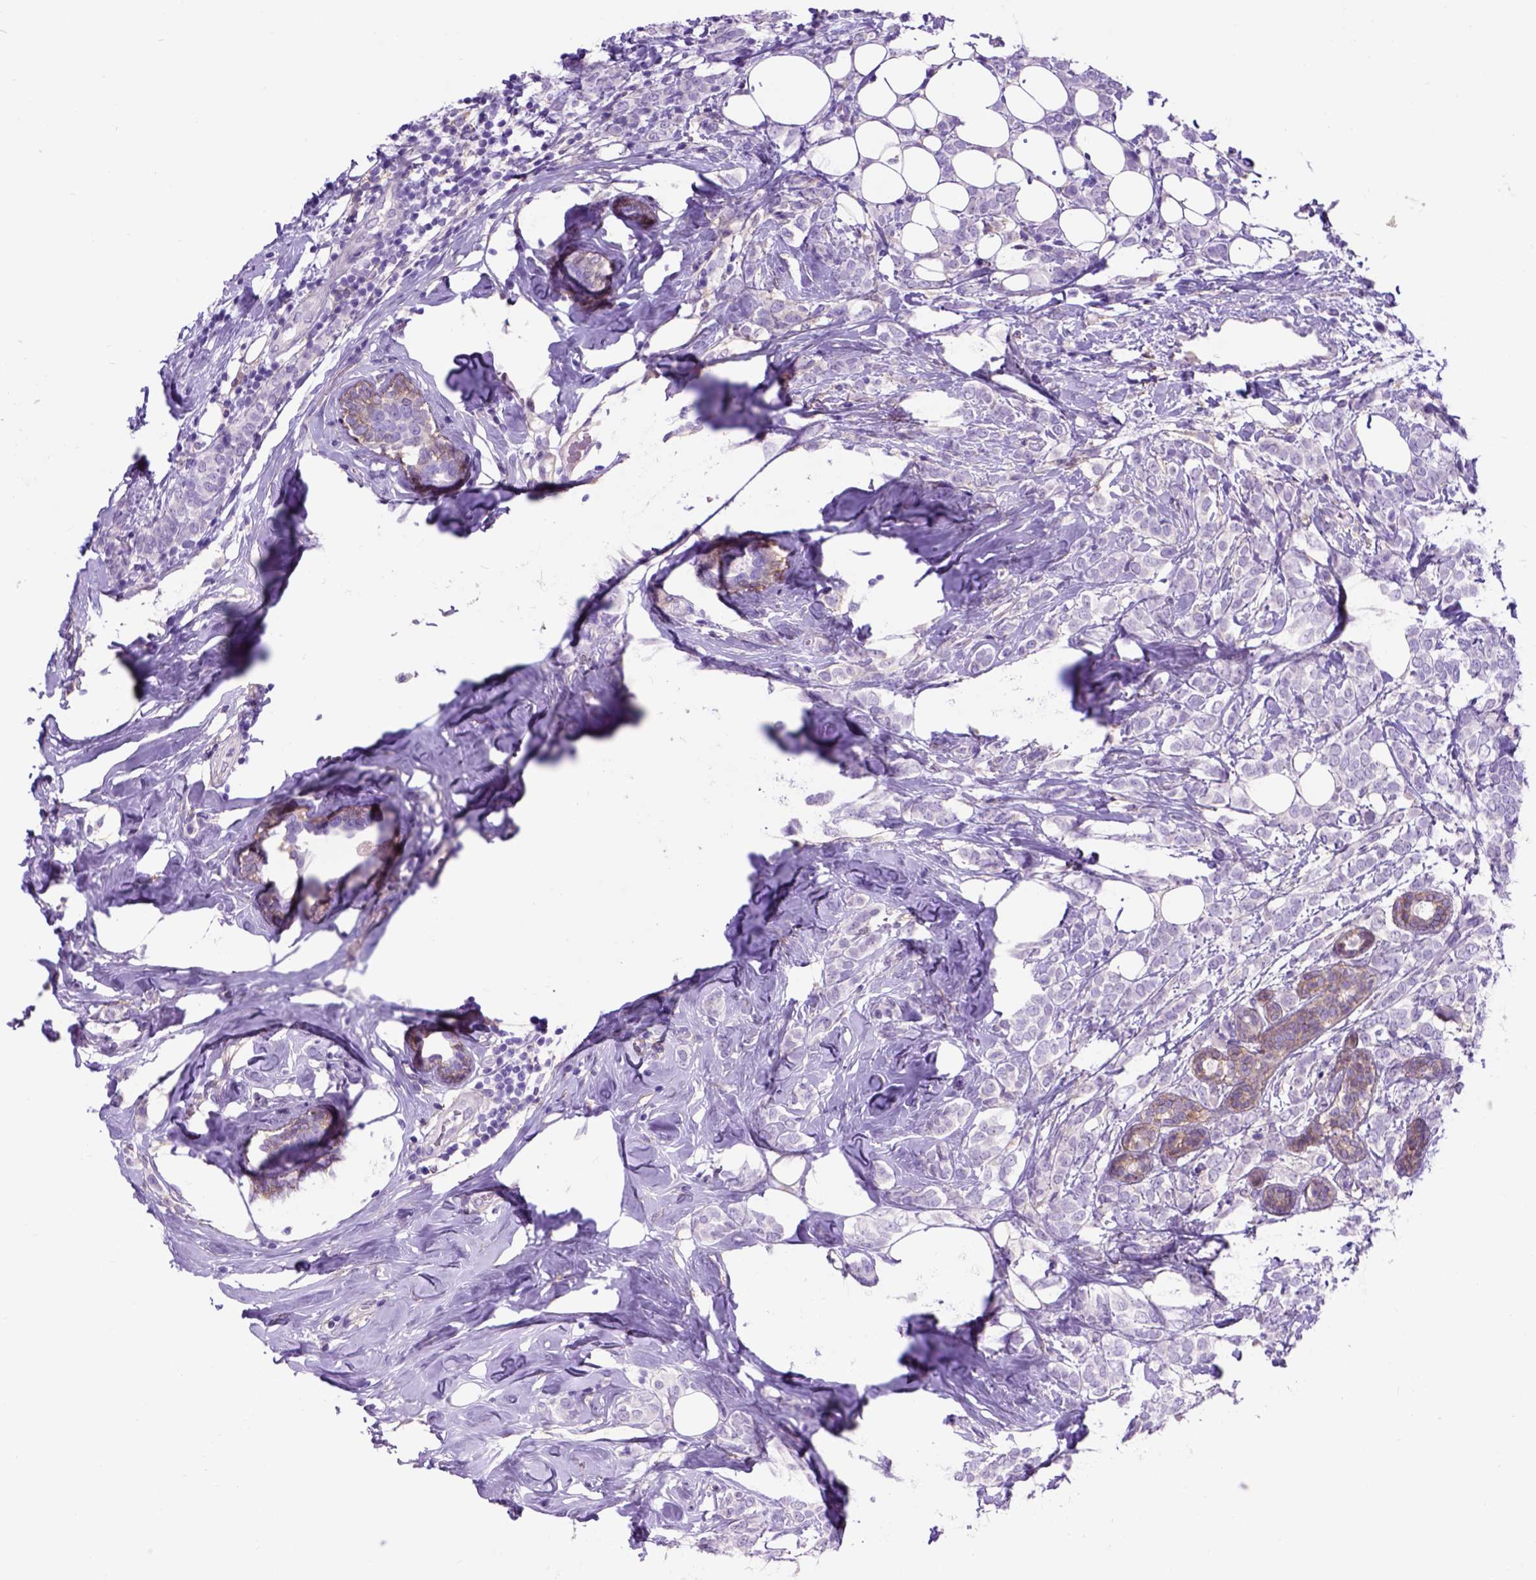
{"staining": {"intensity": "negative", "quantity": "none", "location": "none"}, "tissue": "breast cancer", "cell_type": "Tumor cells", "image_type": "cancer", "snomed": [{"axis": "morphology", "description": "Lobular carcinoma"}, {"axis": "topography", "description": "Breast"}], "caption": "Immunohistochemical staining of breast lobular carcinoma reveals no significant expression in tumor cells.", "gene": "EGFR", "patient": {"sex": "female", "age": 49}}